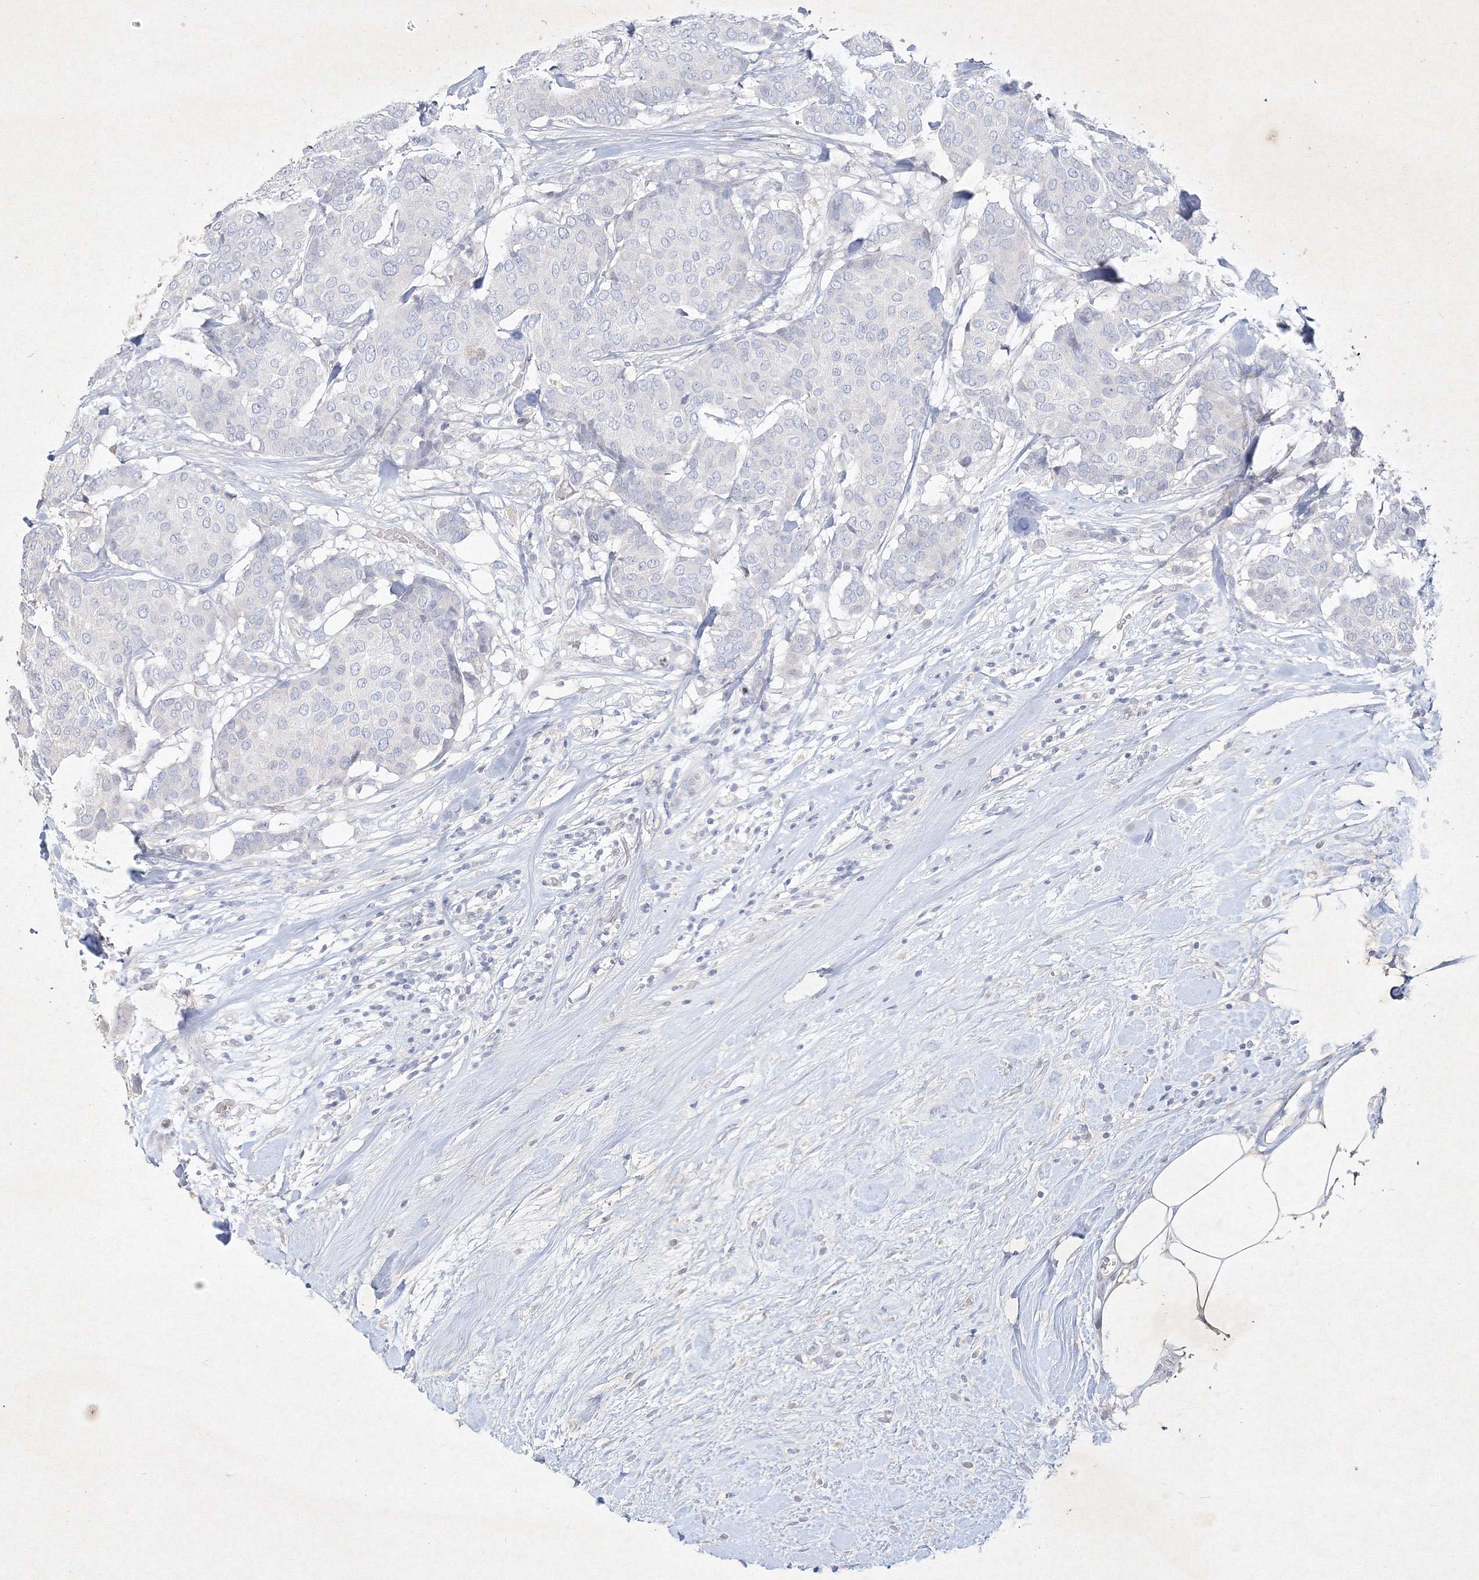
{"staining": {"intensity": "negative", "quantity": "none", "location": "none"}, "tissue": "breast cancer", "cell_type": "Tumor cells", "image_type": "cancer", "snomed": [{"axis": "morphology", "description": "Duct carcinoma"}, {"axis": "topography", "description": "Breast"}], "caption": "IHC micrograph of neoplastic tissue: breast cancer stained with DAB (3,3'-diaminobenzidine) reveals no significant protein positivity in tumor cells.", "gene": "CXXC4", "patient": {"sex": "female", "age": 75}}